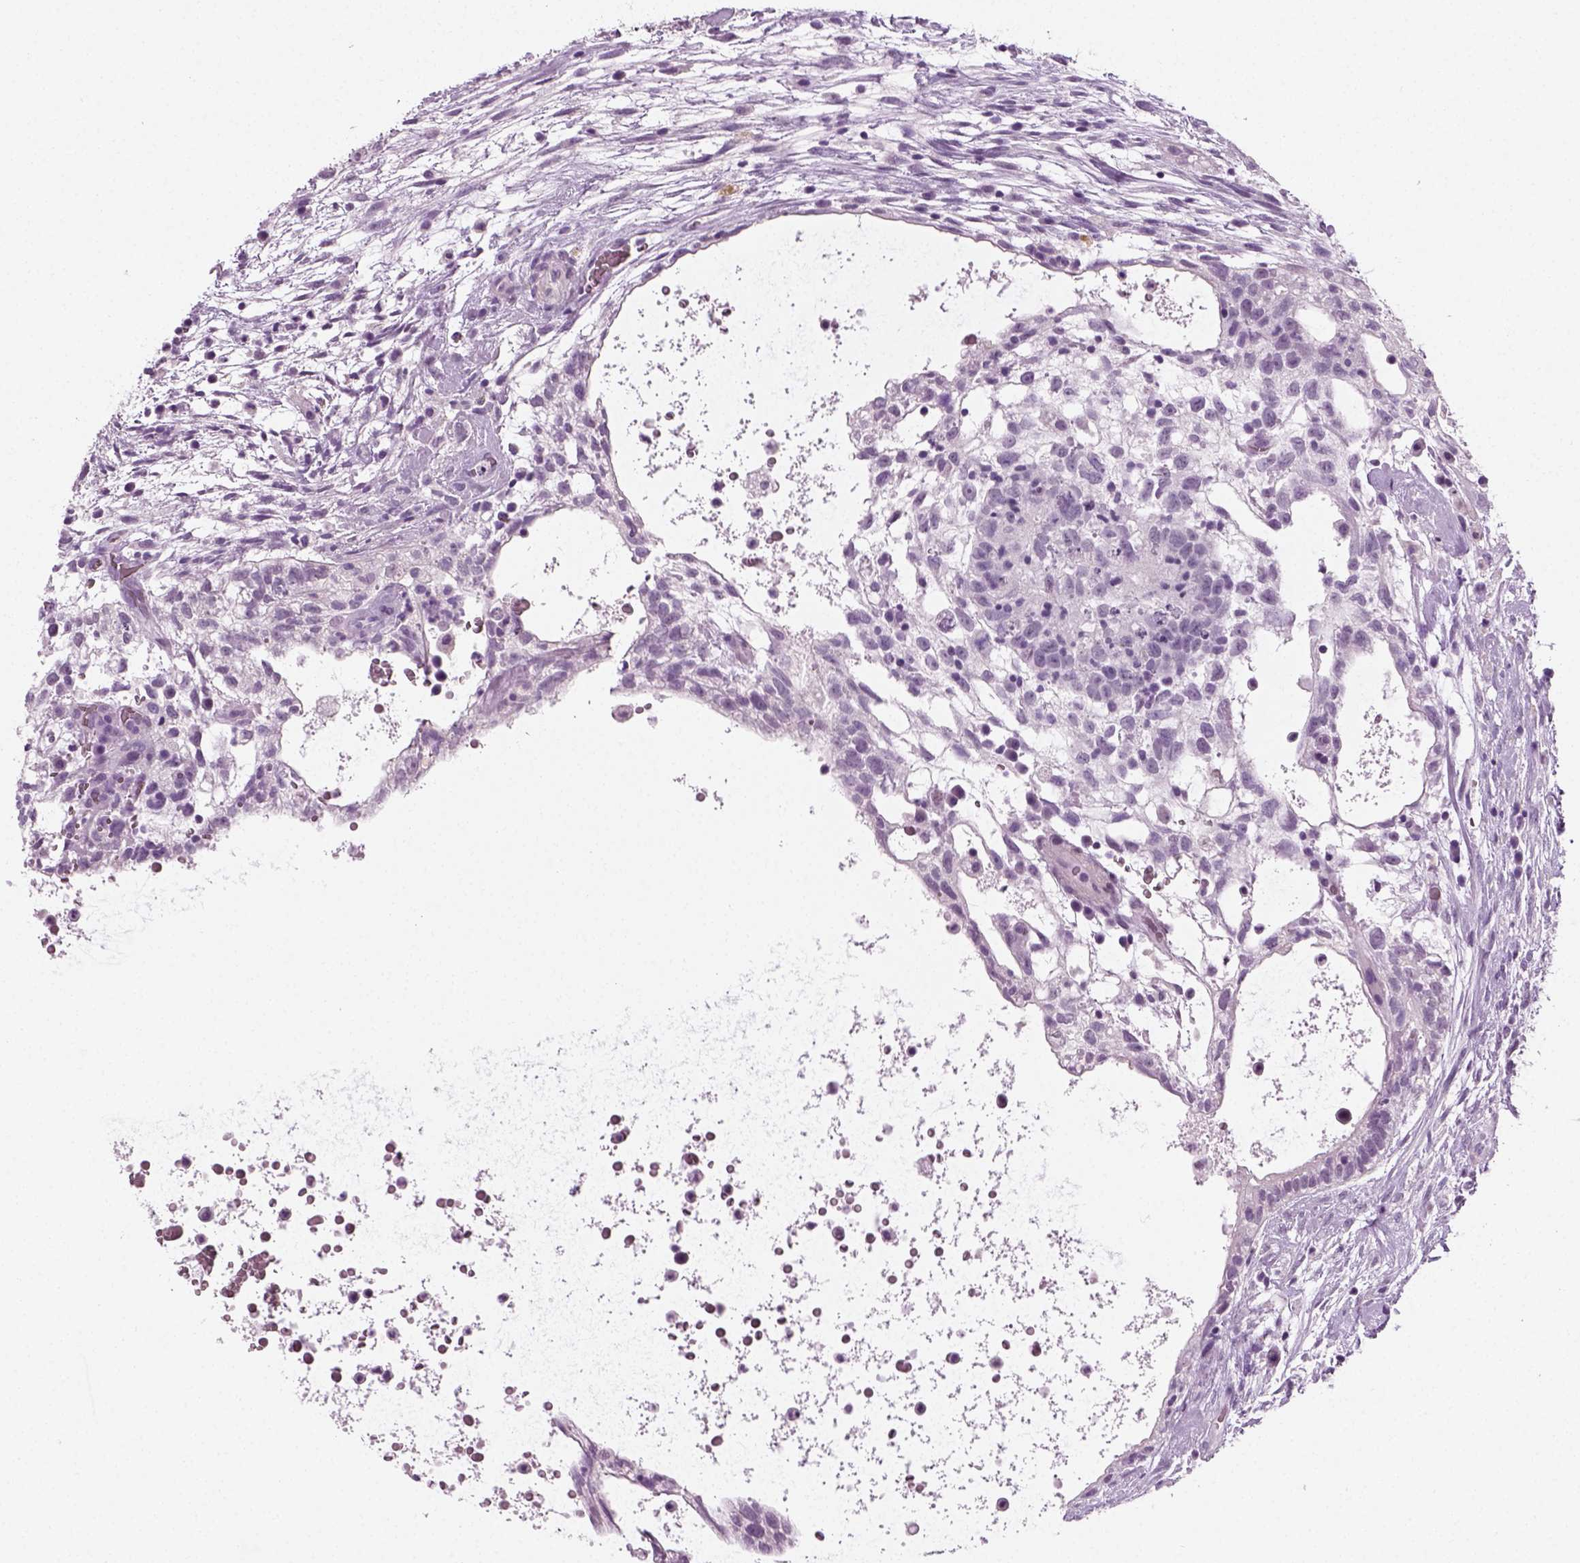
{"staining": {"intensity": "negative", "quantity": "none", "location": "none"}, "tissue": "testis cancer", "cell_type": "Tumor cells", "image_type": "cancer", "snomed": [{"axis": "morphology", "description": "Normal tissue, NOS"}, {"axis": "morphology", "description": "Carcinoma, Embryonal, NOS"}, {"axis": "topography", "description": "Testis"}], "caption": "Immunohistochemistry histopathology image of neoplastic tissue: testis cancer stained with DAB reveals no significant protein positivity in tumor cells.", "gene": "SPATA31E1", "patient": {"sex": "male", "age": 32}}